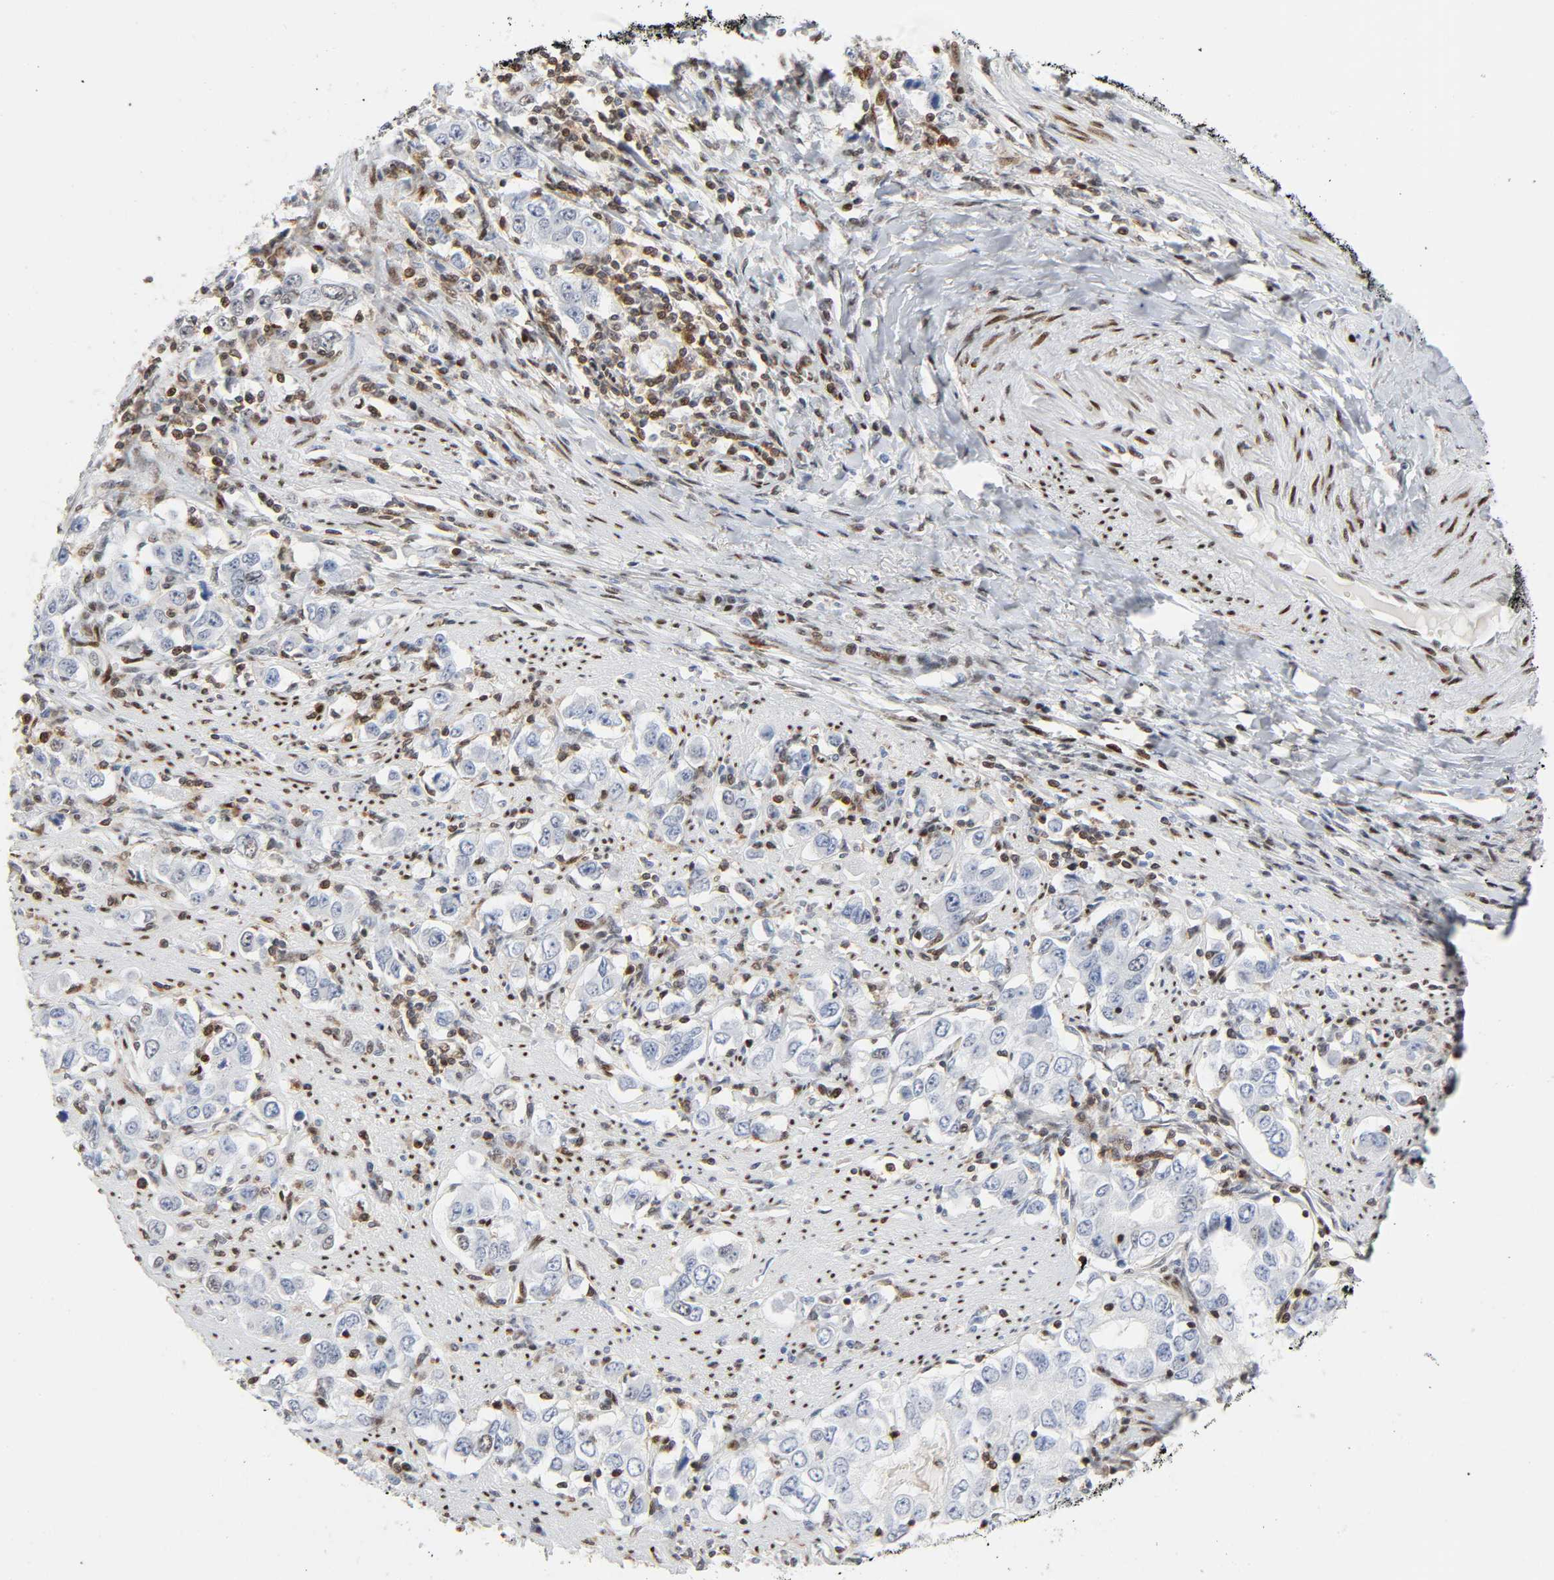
{"staining": {"intensity": "weak", "quantity": "<25%", "location": "nuclear"}, "tissue": "stomach cancer", "cell_type": "Tumor cells", "image_type": "cancer", "snomed": [{"axis": "morphology", "description": "Adenocarcinoma, NOS"}, {"axis": "topography", "description": "Stomach, lower"}], "caption": "The photomicrograph exhibits no significant expression in tumor cells of stomach cancer (adenocarcinoma).", "gene": "WAS", "patient": {"sex": "female", "age": 72}}